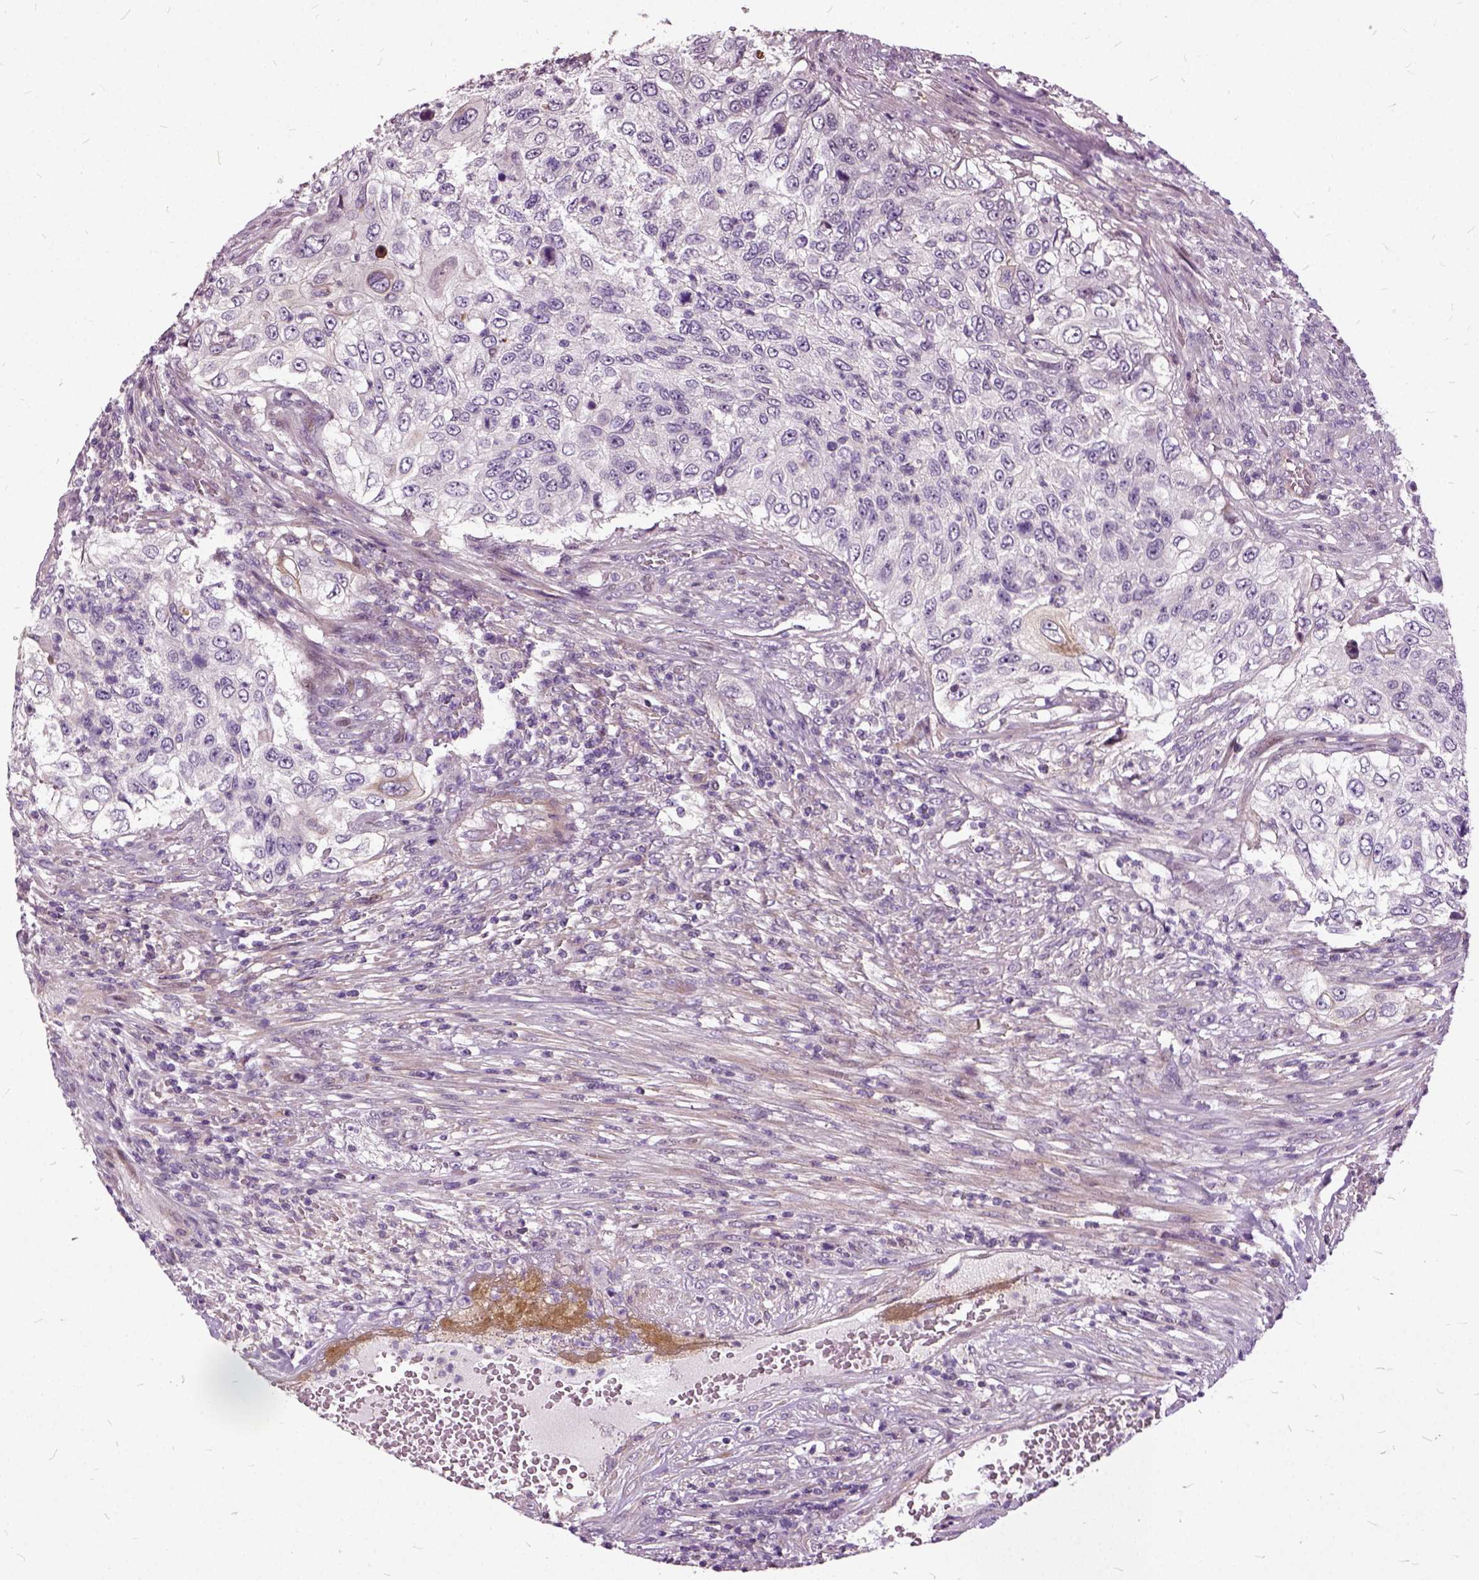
{"staining": {"intensity": "negative", "quantity": "none", "location": "none"}, "tissue": "urothelial cancer", "cell_type": "Tumor cells", "image_type": "cancer", "snomed": [{"axis": "morphology", "description": "Urothelial carcinoma, High grade"}, {"axis": "topography", "description": "Urinary bladder"}], "caption": "High magnification brightfield microscopy of urothelial cancer stained with DAB (3,3'-diaminobenzidine) (brown) and counterstained with hematoxylin (blue): tumor cells show no significant expression.", "gene": "ILRUN", "patient": {"sex": "female", "age": 60}}